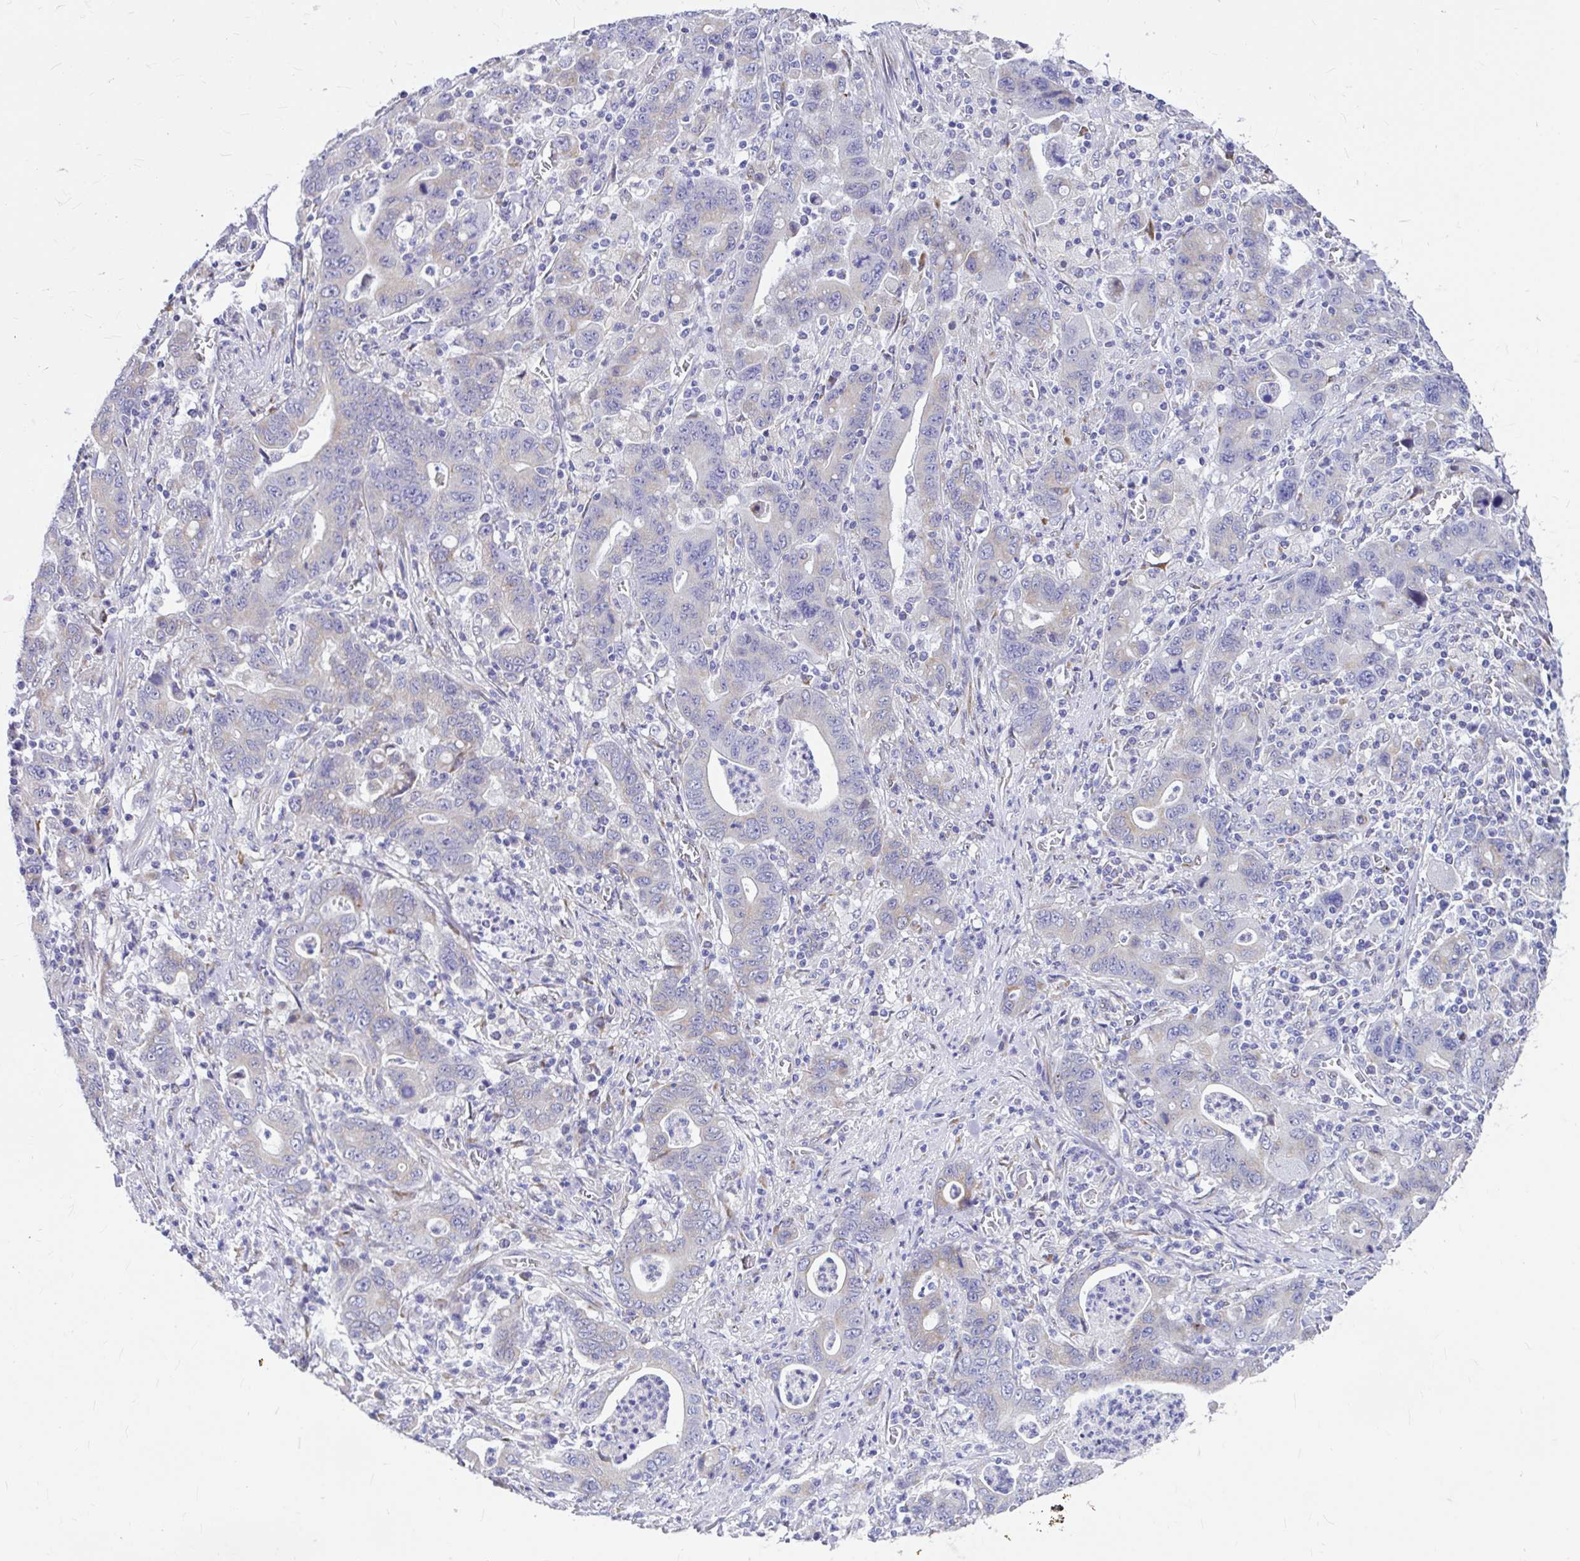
{"staining": {"intensity": "negative", "quantity": "none", "location": "none"}, "tissue": "stomach cancer", "cell_type": "Tumor cells", "image_type": "cancer", "snomed": [{"axis": "morphology", "description": "Adenocarcinoma, NOS"}, {"axis": "topography", "description": "Stomach, upper"}], "caption": "Human adenocarcinoma (stomach) stained for a protein using IHC shows no positivity in tumor cells.", "gene": "GABBR2", "patient": {"sex": "male", "age": 69}}